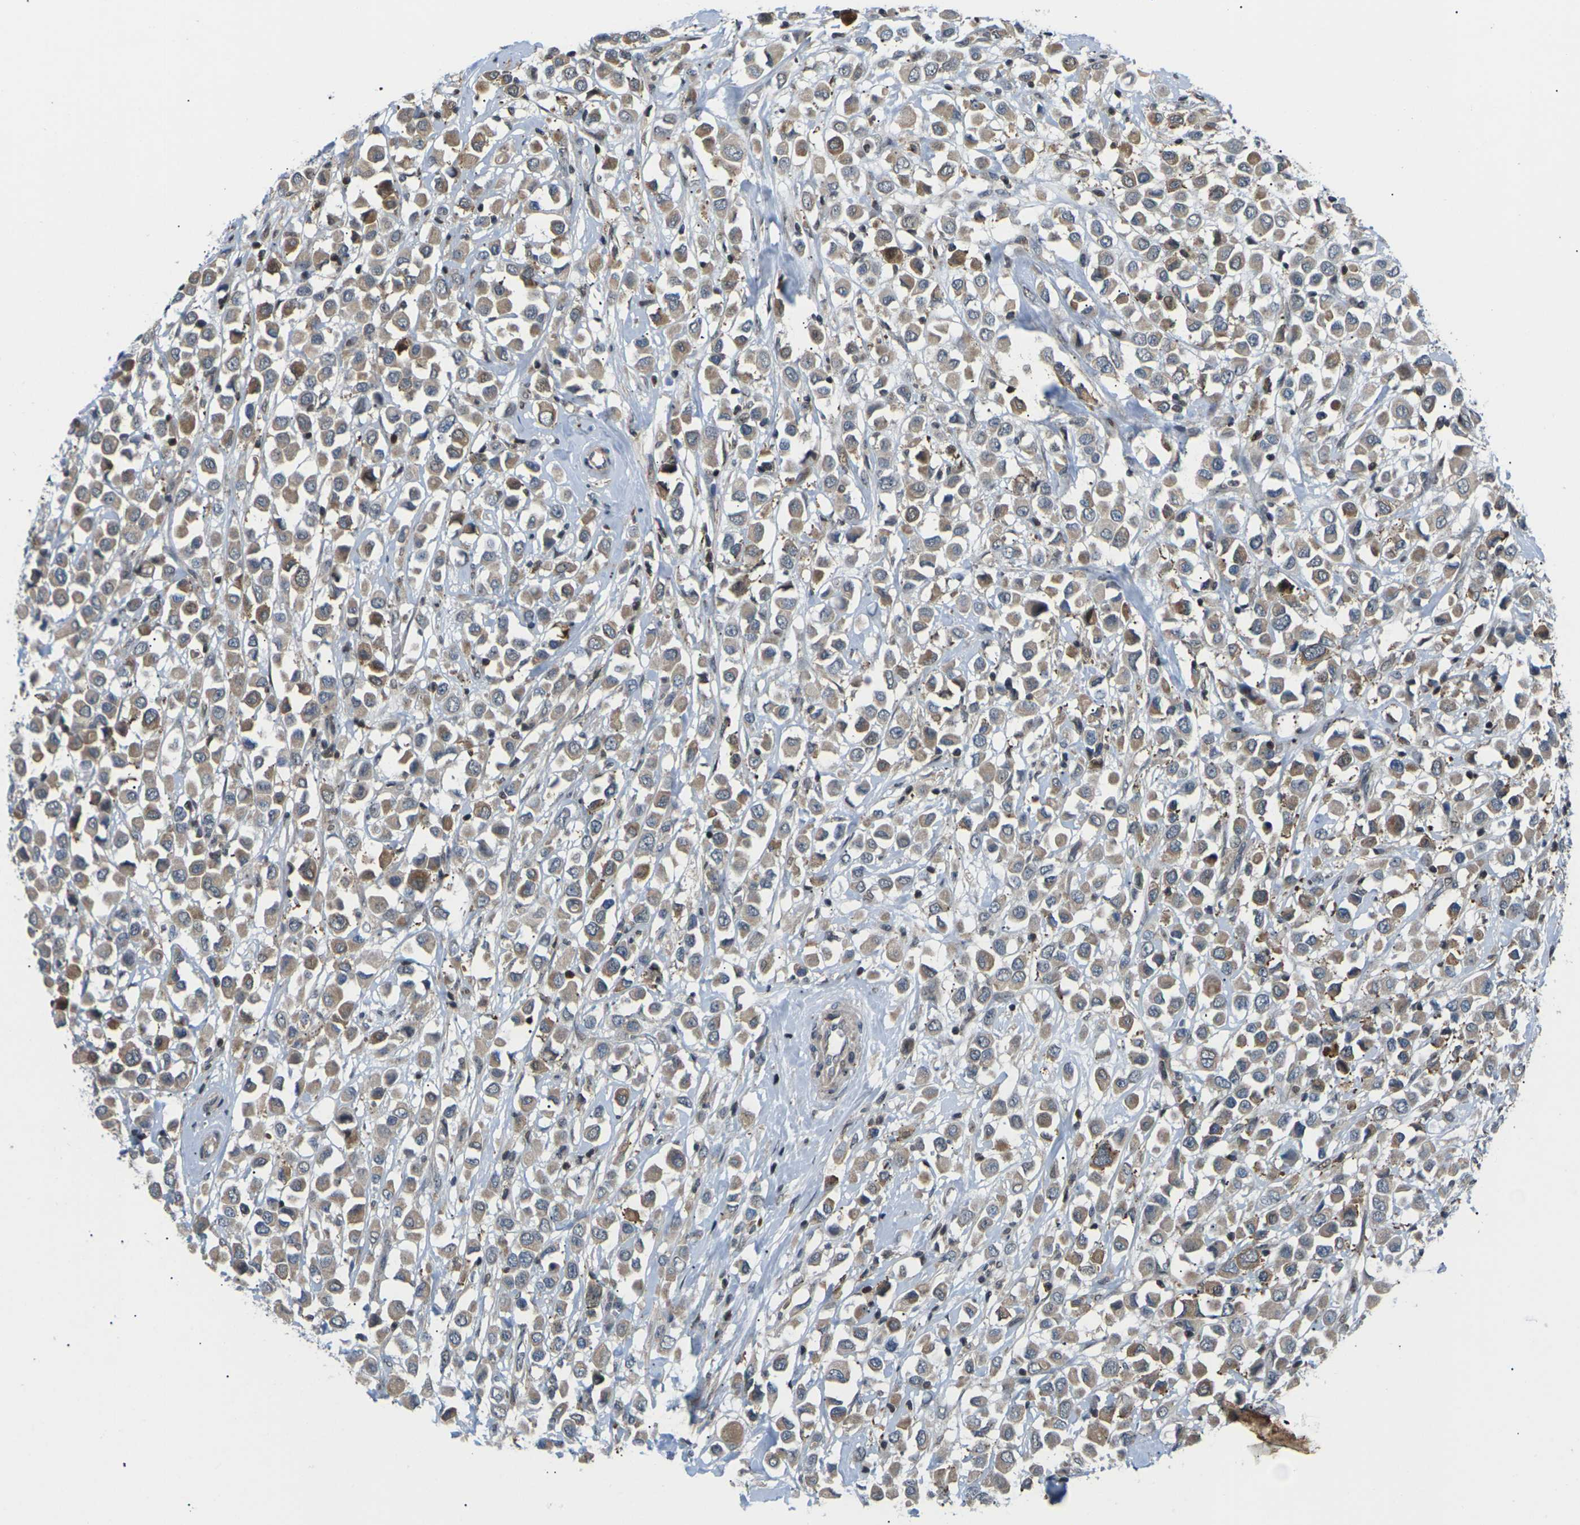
{"staining": {"intensity": "moderate", "quantity": ">75%", "location": "cytoplasmic/membranous"}, "tissue": "breast cancer", "cell_type": "Tumor cells", "image_type": "cancer", "snomed": [{"axis": "morphology", "description": "Duct carcinoma"}, {"axis": "topography", "description": "Breast"}], "caption": "High-power microscopy captured an immunohistochemistry micrograph of breast cancer (invasive ductal carcinoma), revealing moderate cytoplasmic/membranous staining in approximately >75% of tumor cells.", "gene": "RPS6KA3", "patient": {"sex": "female", "age": 61}}